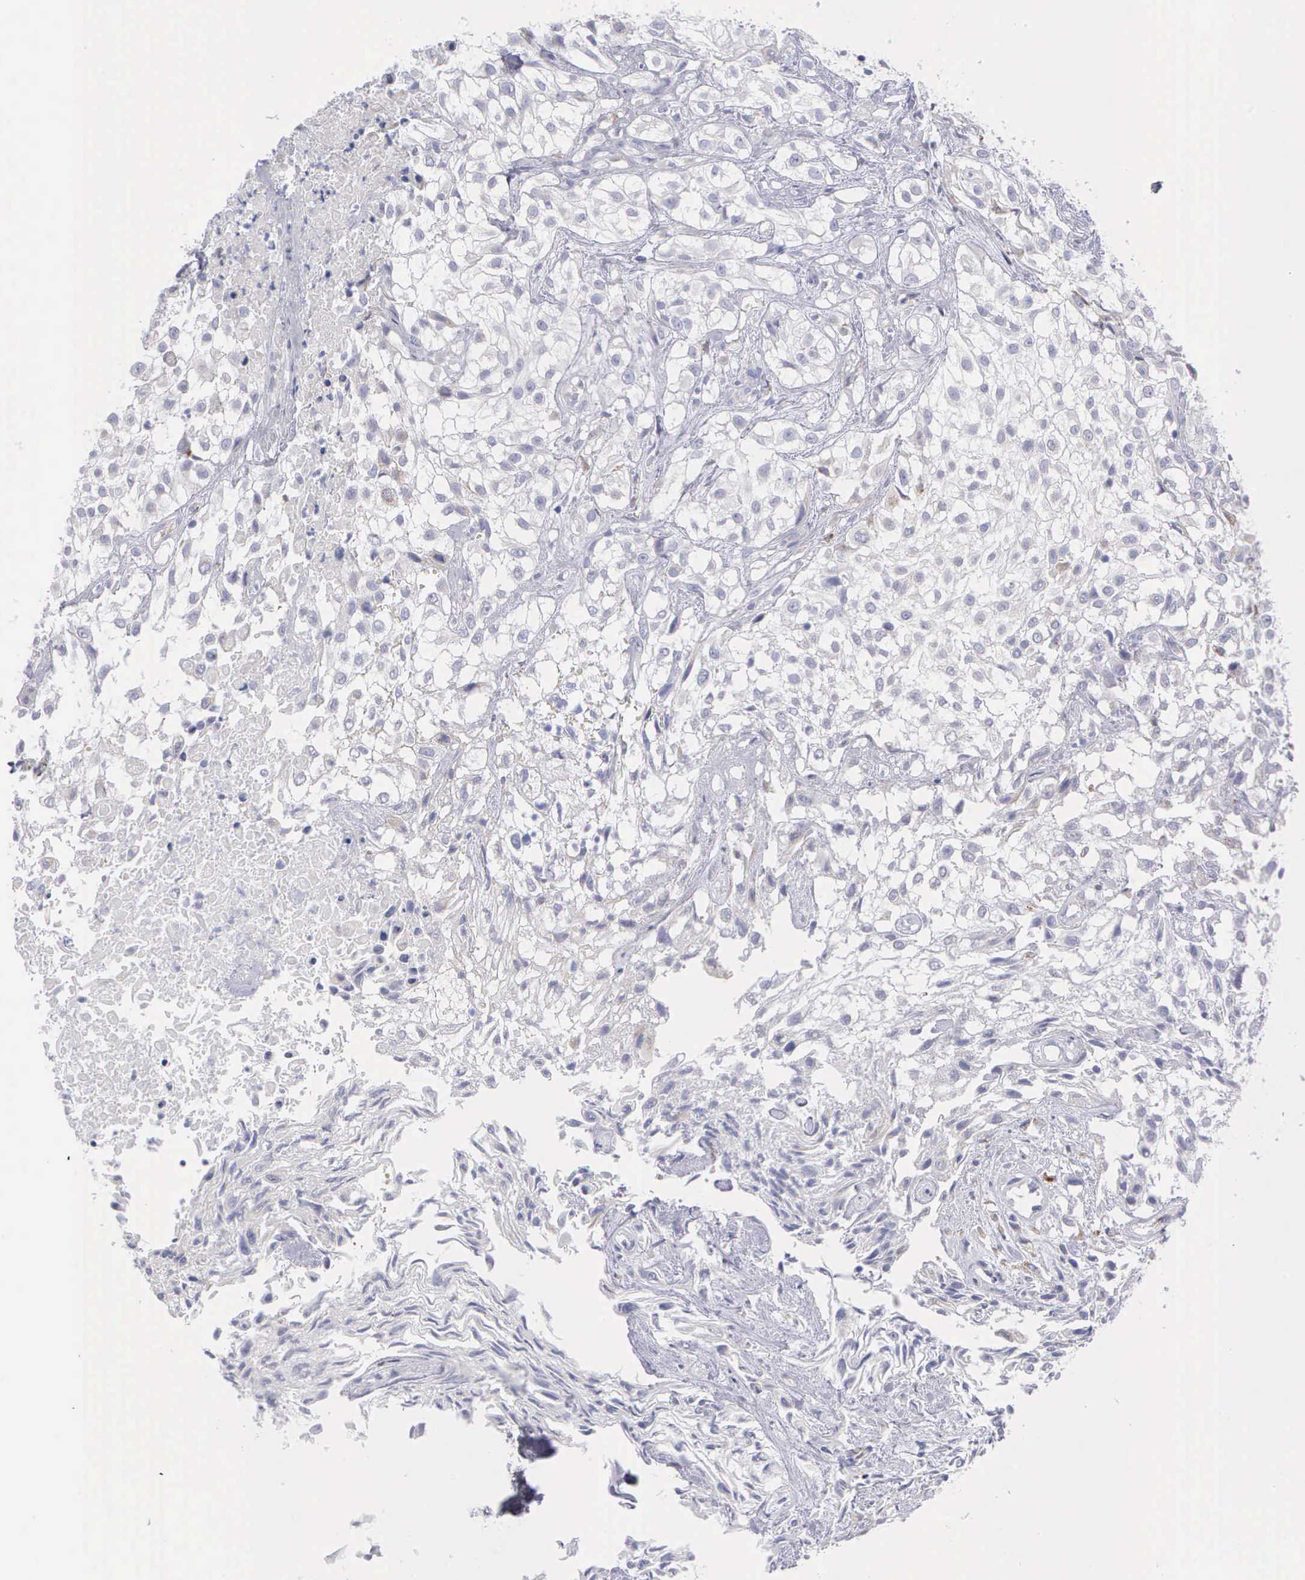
{"staining": {"intensity": "negative", "quantity": "none", "location": "none"}, "tissue": "urothelial cancer", "cell_type": "Tumor cells", "image_type": "cancer", "snomed": [{"axis": "morphology", "description": "Urothelial carcinoma, High grade"}, {"axis": "topography", "description": "Urinary bladder"}], "caption": "DAB (3,3'-diaminobenzidine) immunohistochemical staining of urothelial cancer exhibits no significant positivity in tumor cells.", "gene": "TYRP1", "patient": {"sex": "male", "age": 56}}